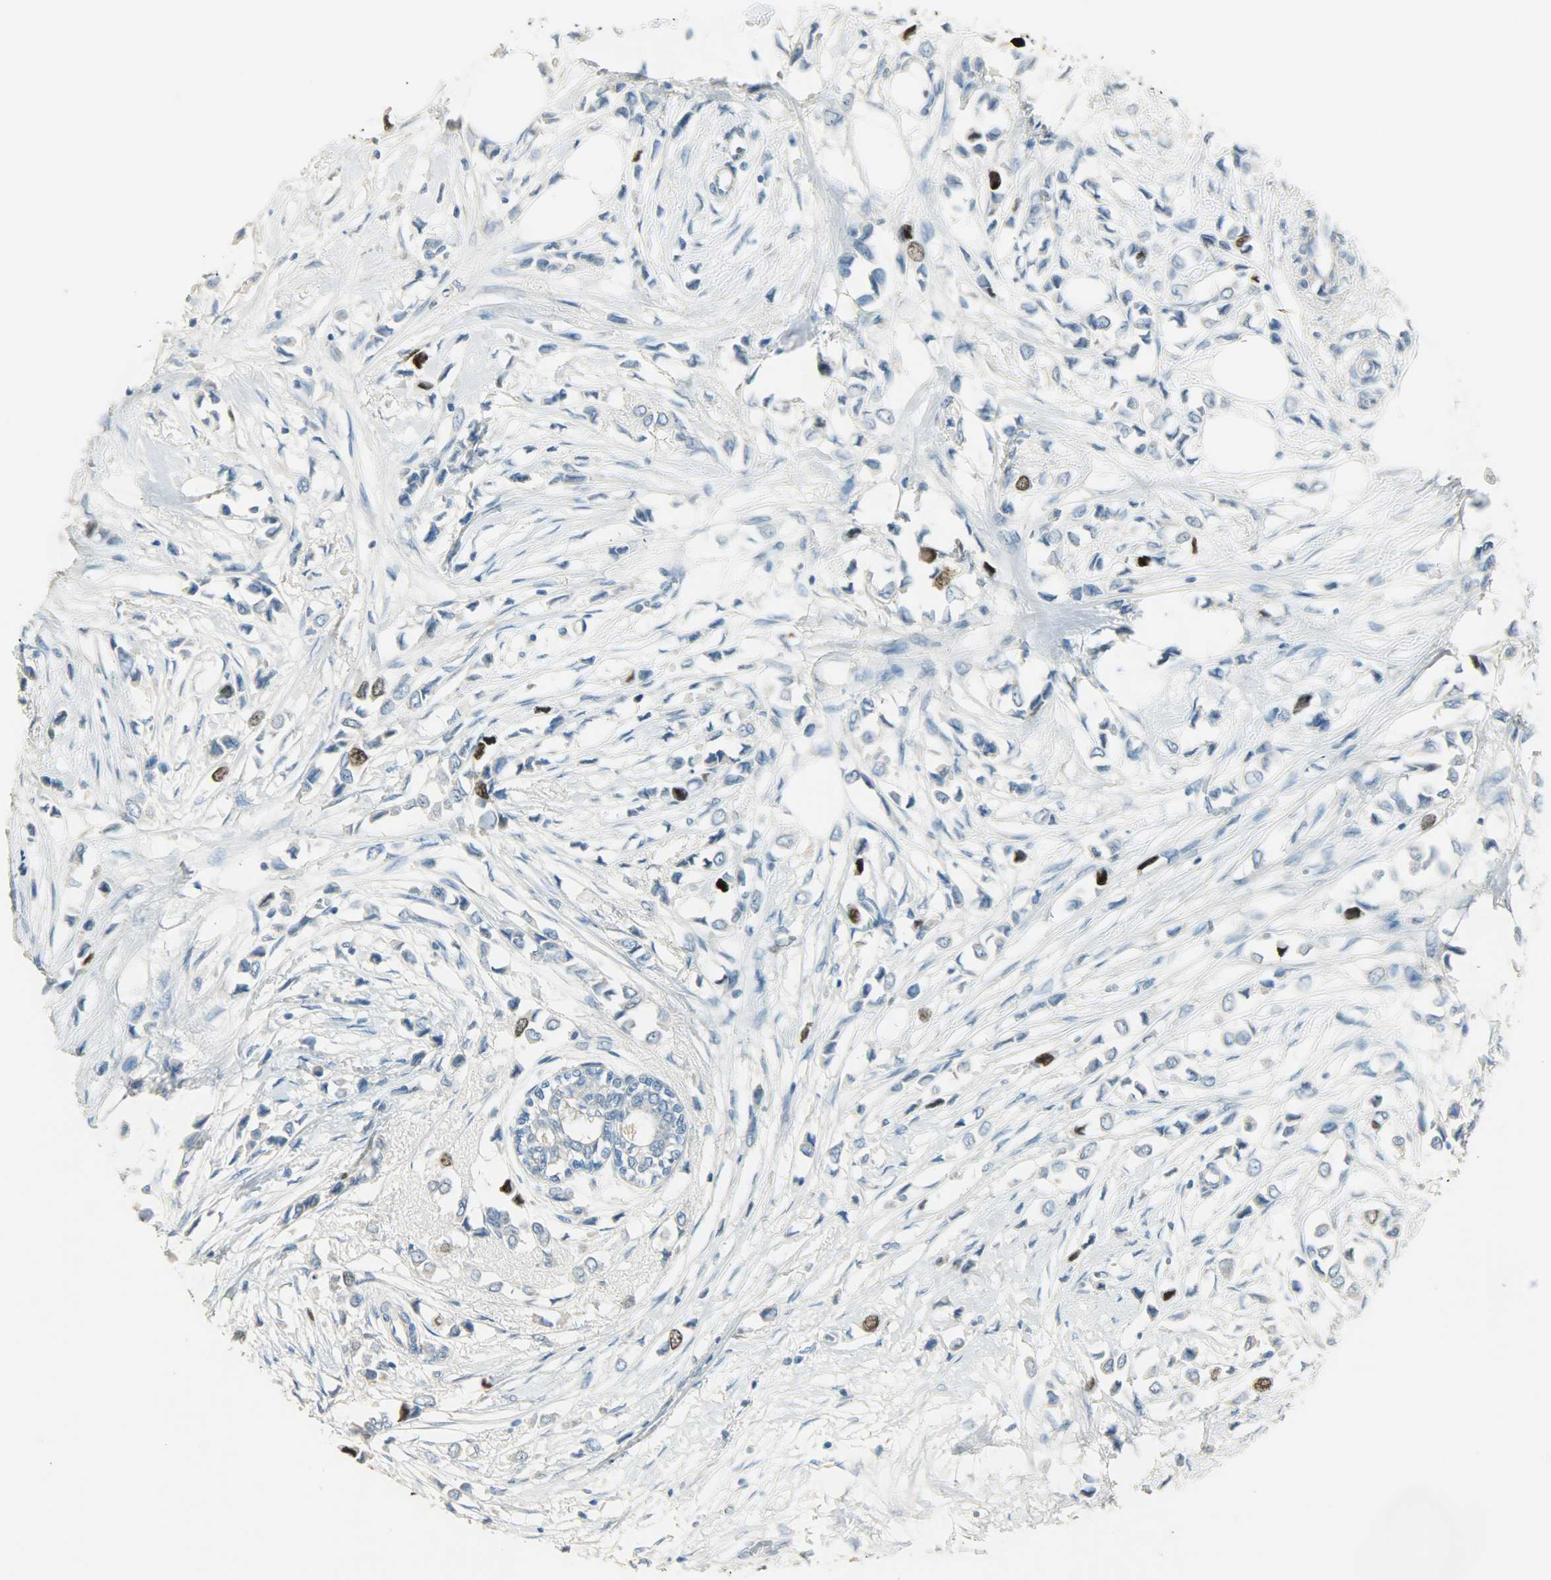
{"staining": {"intensity": "strong", "quantity": "<25%", "location": "nuclear"}, "tissue": "breast cancer", "cell_type": "Tumor cells", "image_type": "cancer", "snomed": [{"axis": "morphology", "description": "Lobular carcinoma"}, {"axis": "topography", "description": "Breast"}], "caption": "IHC photomicrograph of neoplastic tissue: lobular carcinoma (breast) stained using immunohistochemistry (IHC) demonstrates medium levels of strong protein expression localized specifically in the nuclear of tumor cells, appearing as a nuclear brown color.", "gene": "TPX2", "patient": {"sex": "female", "age": 51}}